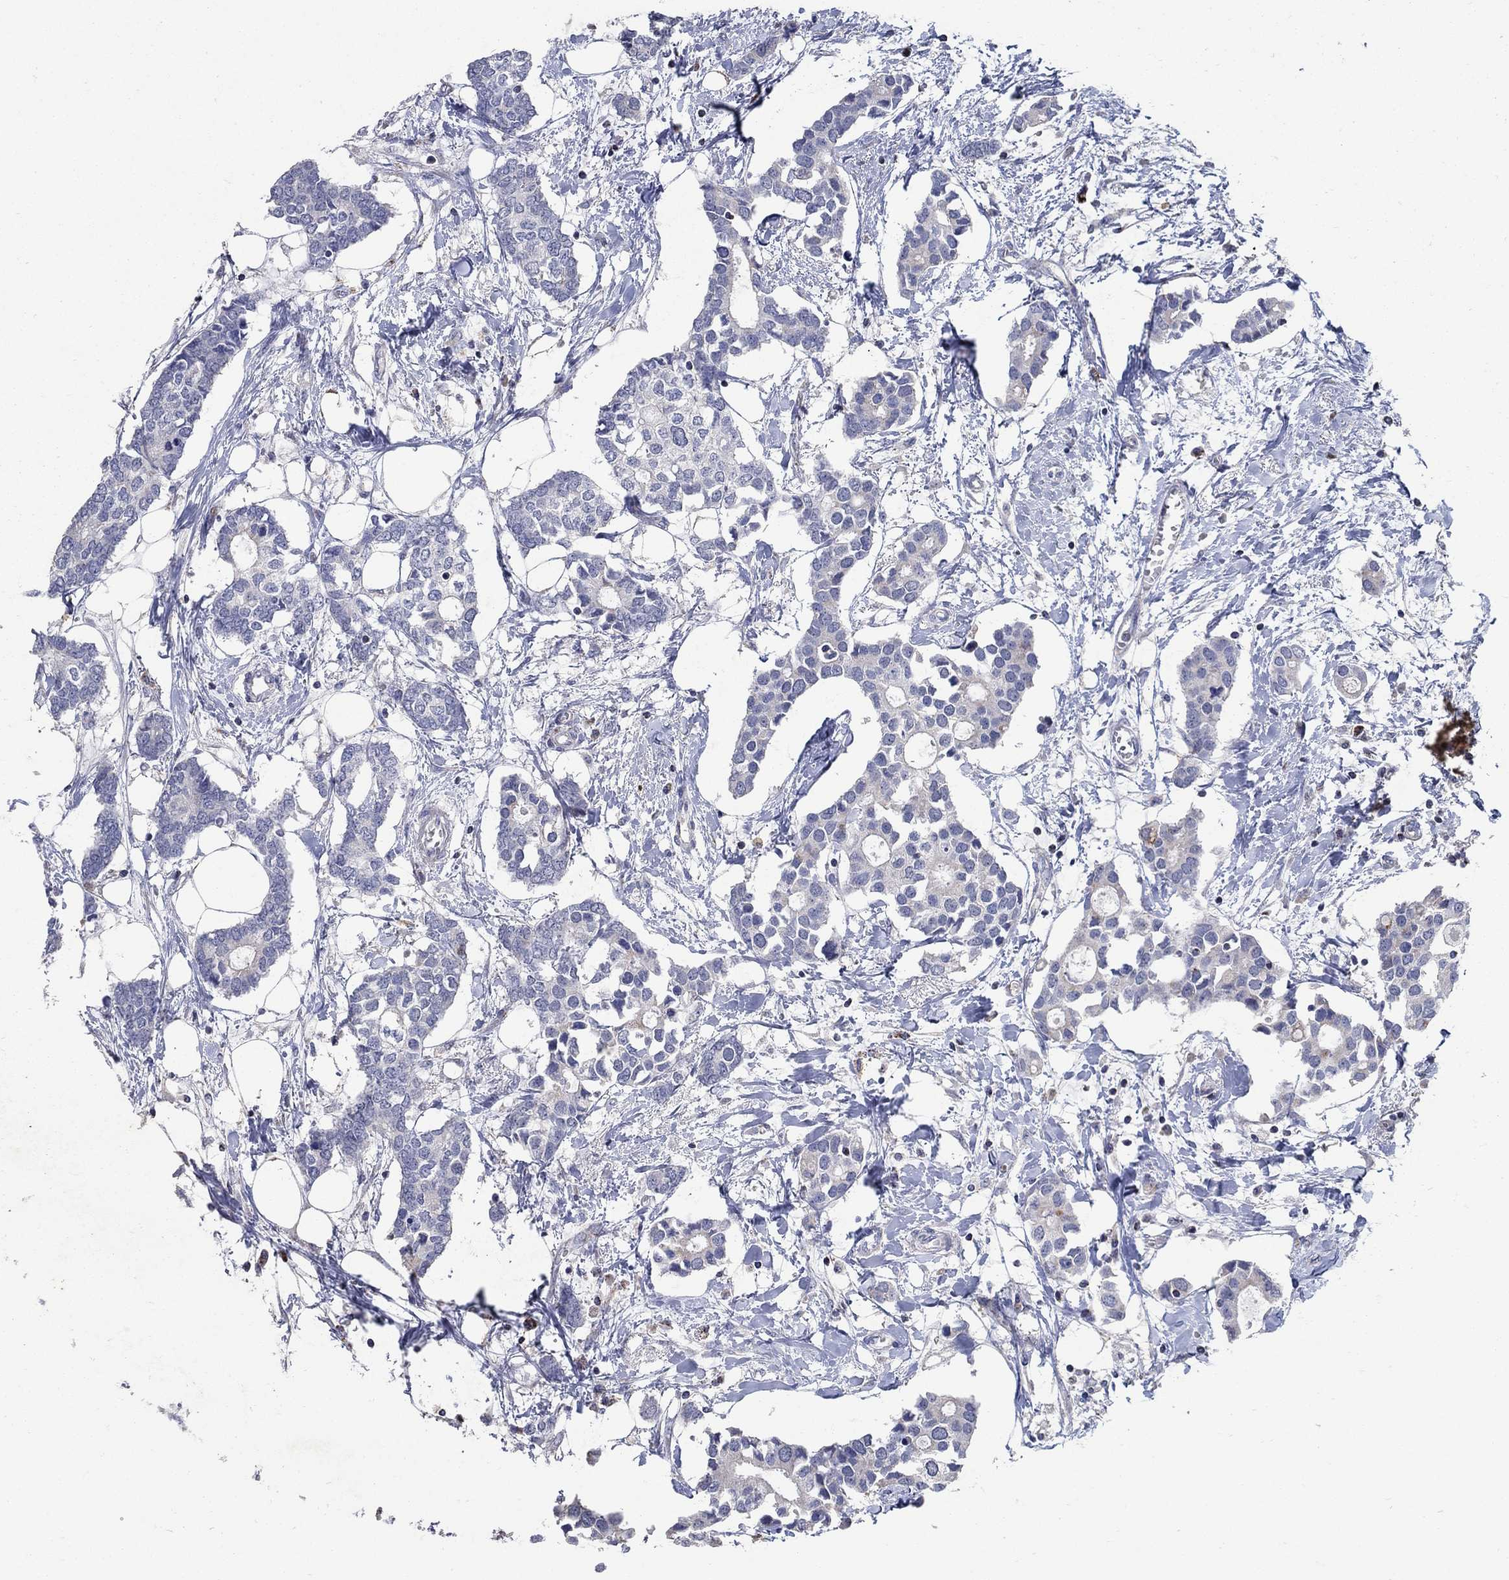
{"staining": {"intensity": "negative", "quantity": "none", "location": "none"}, "tissue": "breast cancer", "cell_type": "Tumor cells", "image_type": "cancer", "snomed": [{"axis": "morphology", "description": "Duct carcinoma"}, {"axis": "topography", "description": "Breast"}], "caption": "High magnification brightfield microscopy of breast cancer stained with DAB (brown) and counterstained with hematoxylin (blue): tumor cells show no significant expression.", "gene": "HMX2", "patient": {"sex": "female", "age": 83}}